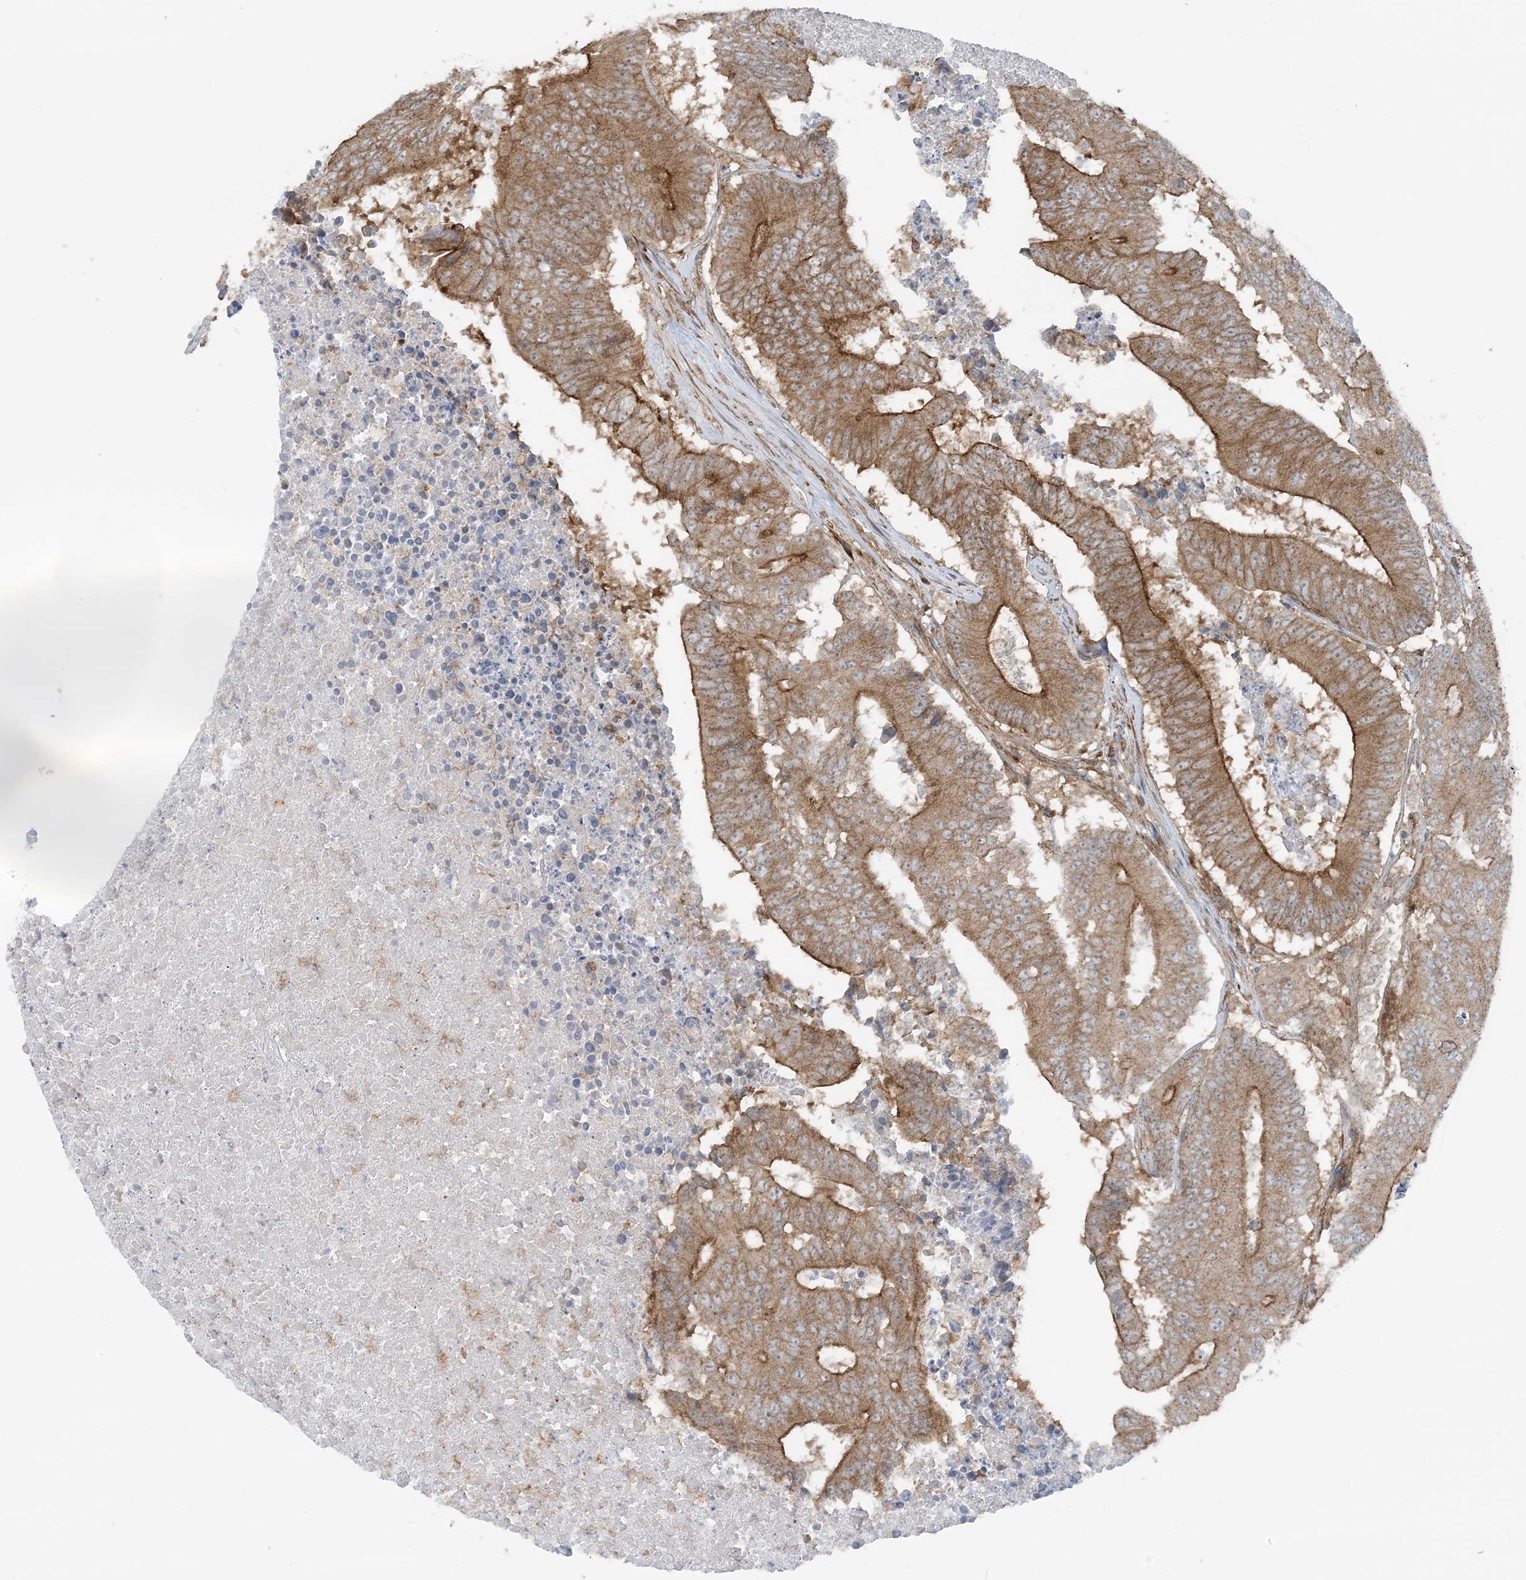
{"staining": {"intensity": "moderate", "quantity": ">75%", "location": "cytoplasmic/membranous"}, "tissue": "colorectal cancer", "cell_type": "Tumor cells", "image_type": "cancer", "snomed": [{"axis": "morphology", "description": "Adenocarcinoma, NOS"}, {"axis": "topography", "description": "Colon"}], "caption": "Protein staining of colorectal cancer tissue shows moderate cytoplasmic/membranous expression in about >75% of tumor cells.", "gene": "STAM2", "patient": {"sex": "male", "age": 87}}